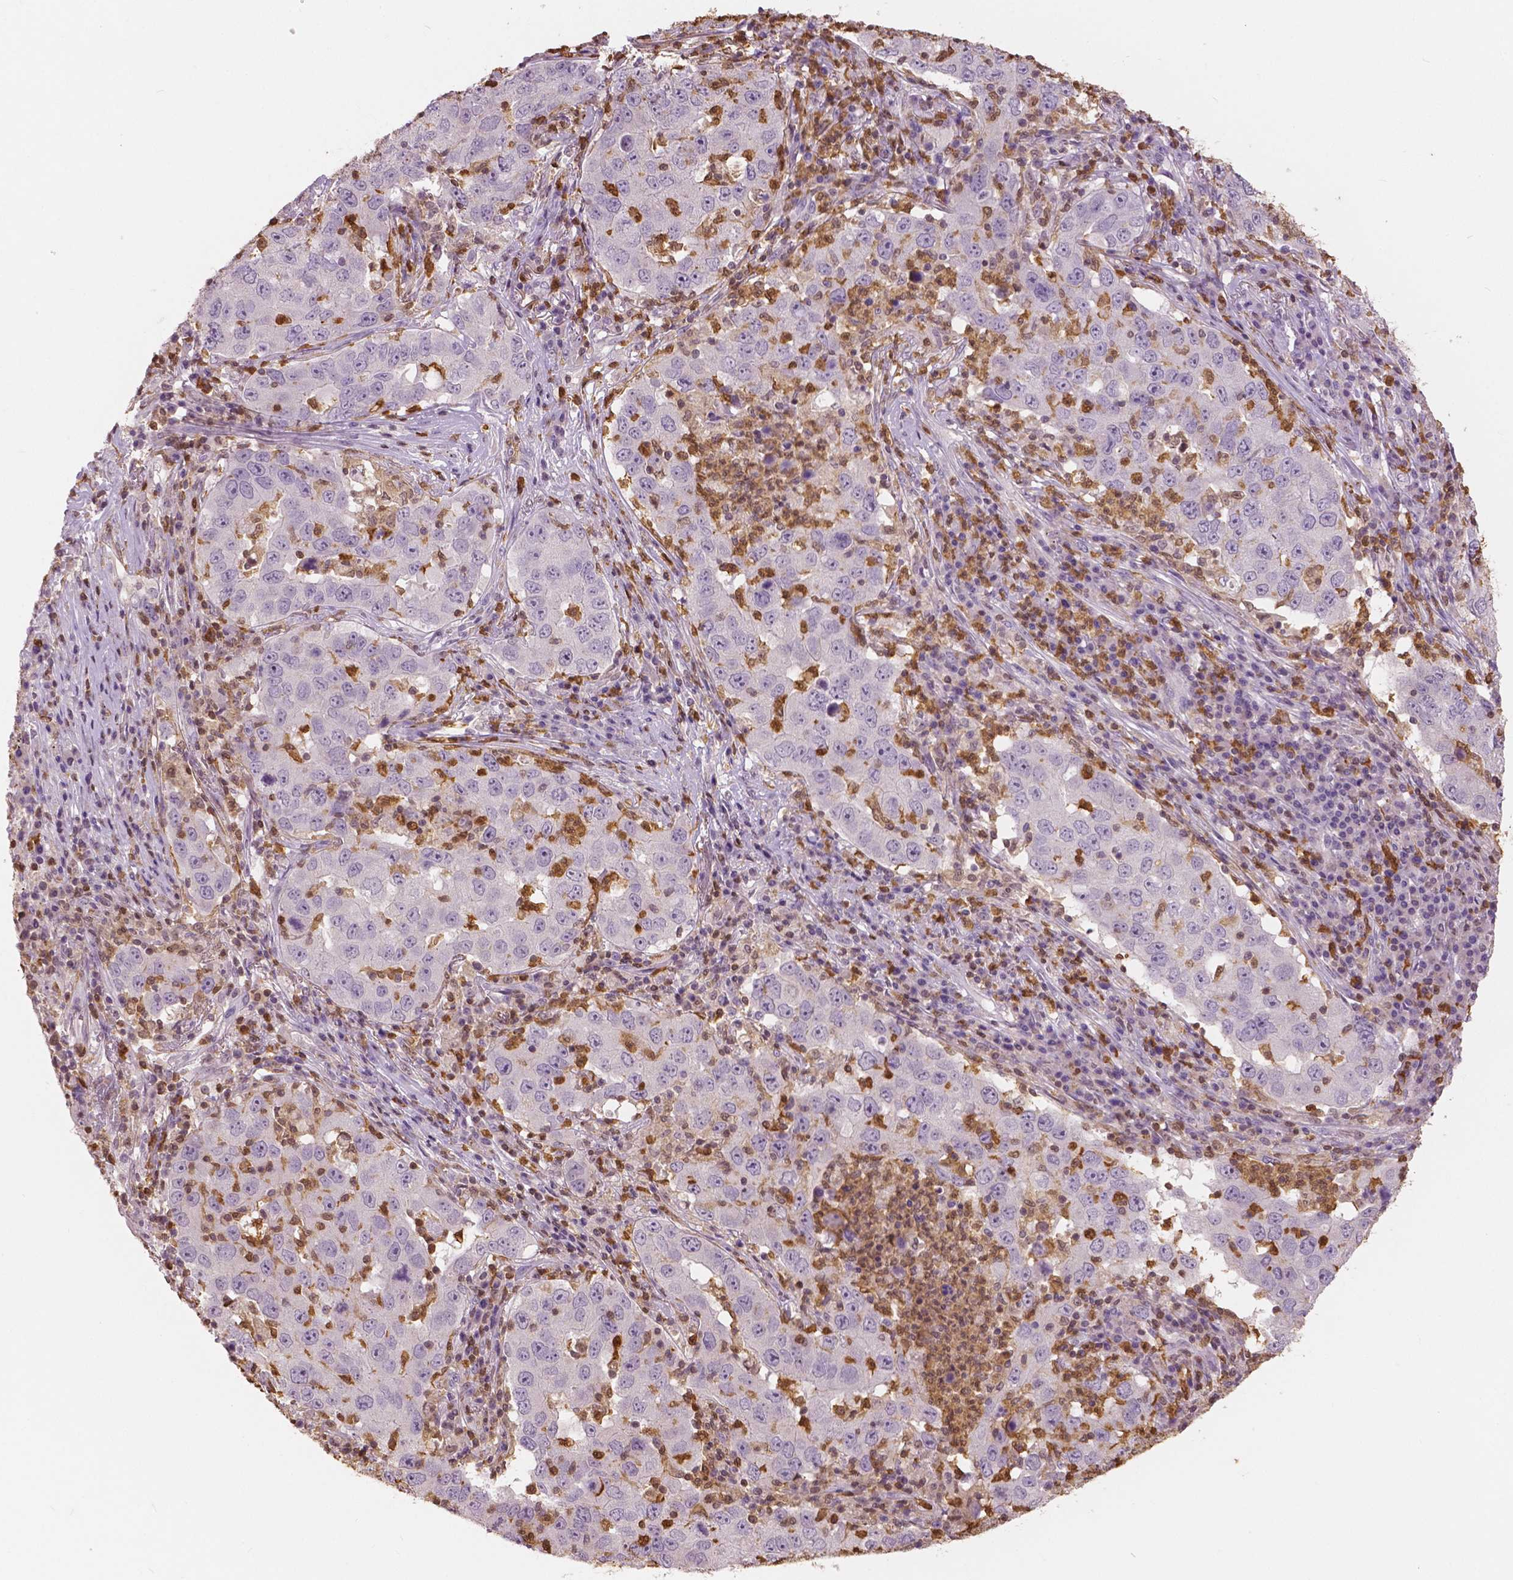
{"staining": {"intensity": "negative", "quantity": "none", "location": "none"}, "tissue": "lung cancer", "cell_type": "Tumor cells", "image_type": "cancer", "snomed": [{"axis": "morphology", "description": "Adenocarcinoma, NOS"}, {"axis": "topography", "description": "Lung"}], "caption": "High magnification brightfield microscopy of lung adenocarcinoma stained with DAB (3,3'-diaminobenzidine) (brown) and counterstained with hematoxylin (blue): tumor cells show no significant positivity.", "gene": "S100A4", "patient": {"sex": "male", "age": 73}}